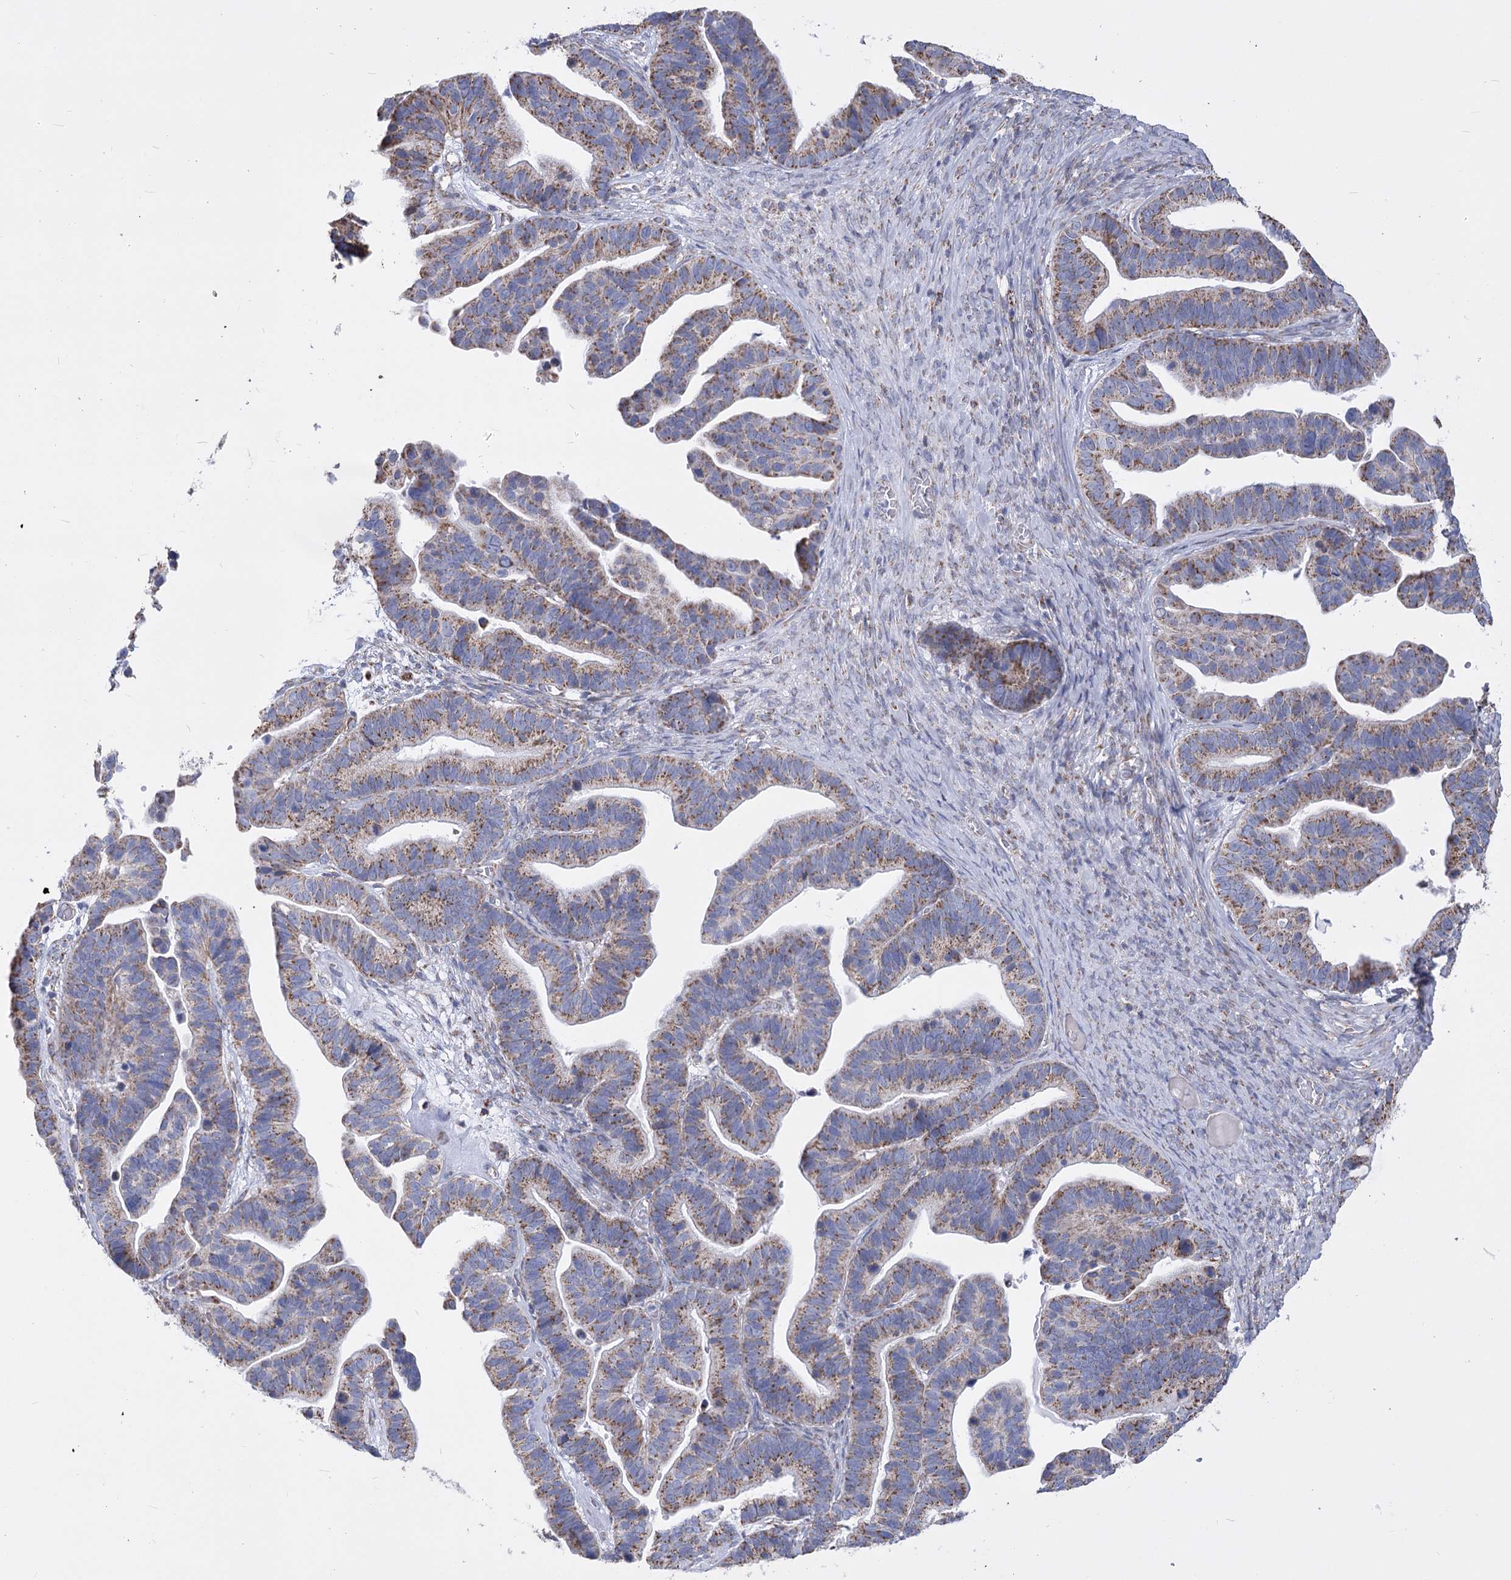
{"staining": {"intensity": "moderate", "quantity": ">75%", "location": "cytoplasmic/membranous"}, "tissue": "ovarian cancer", "cell_type": "Tumor cells", "image_type": "cancer", "snomed": [{"axis": "morphology", "description": "Cystadenocarcinoma, serous, NOS"}, {"axis": "topography", "description": "Ovary"}], "caption": "The immunohistochemical stain labels moderate cytoplasmic/membranous expression in tumor cells of ovarian serous cystadenocarcinoma tissue.", "gene": "PDHB", "patient": {"sex": "female", "age": 56}}